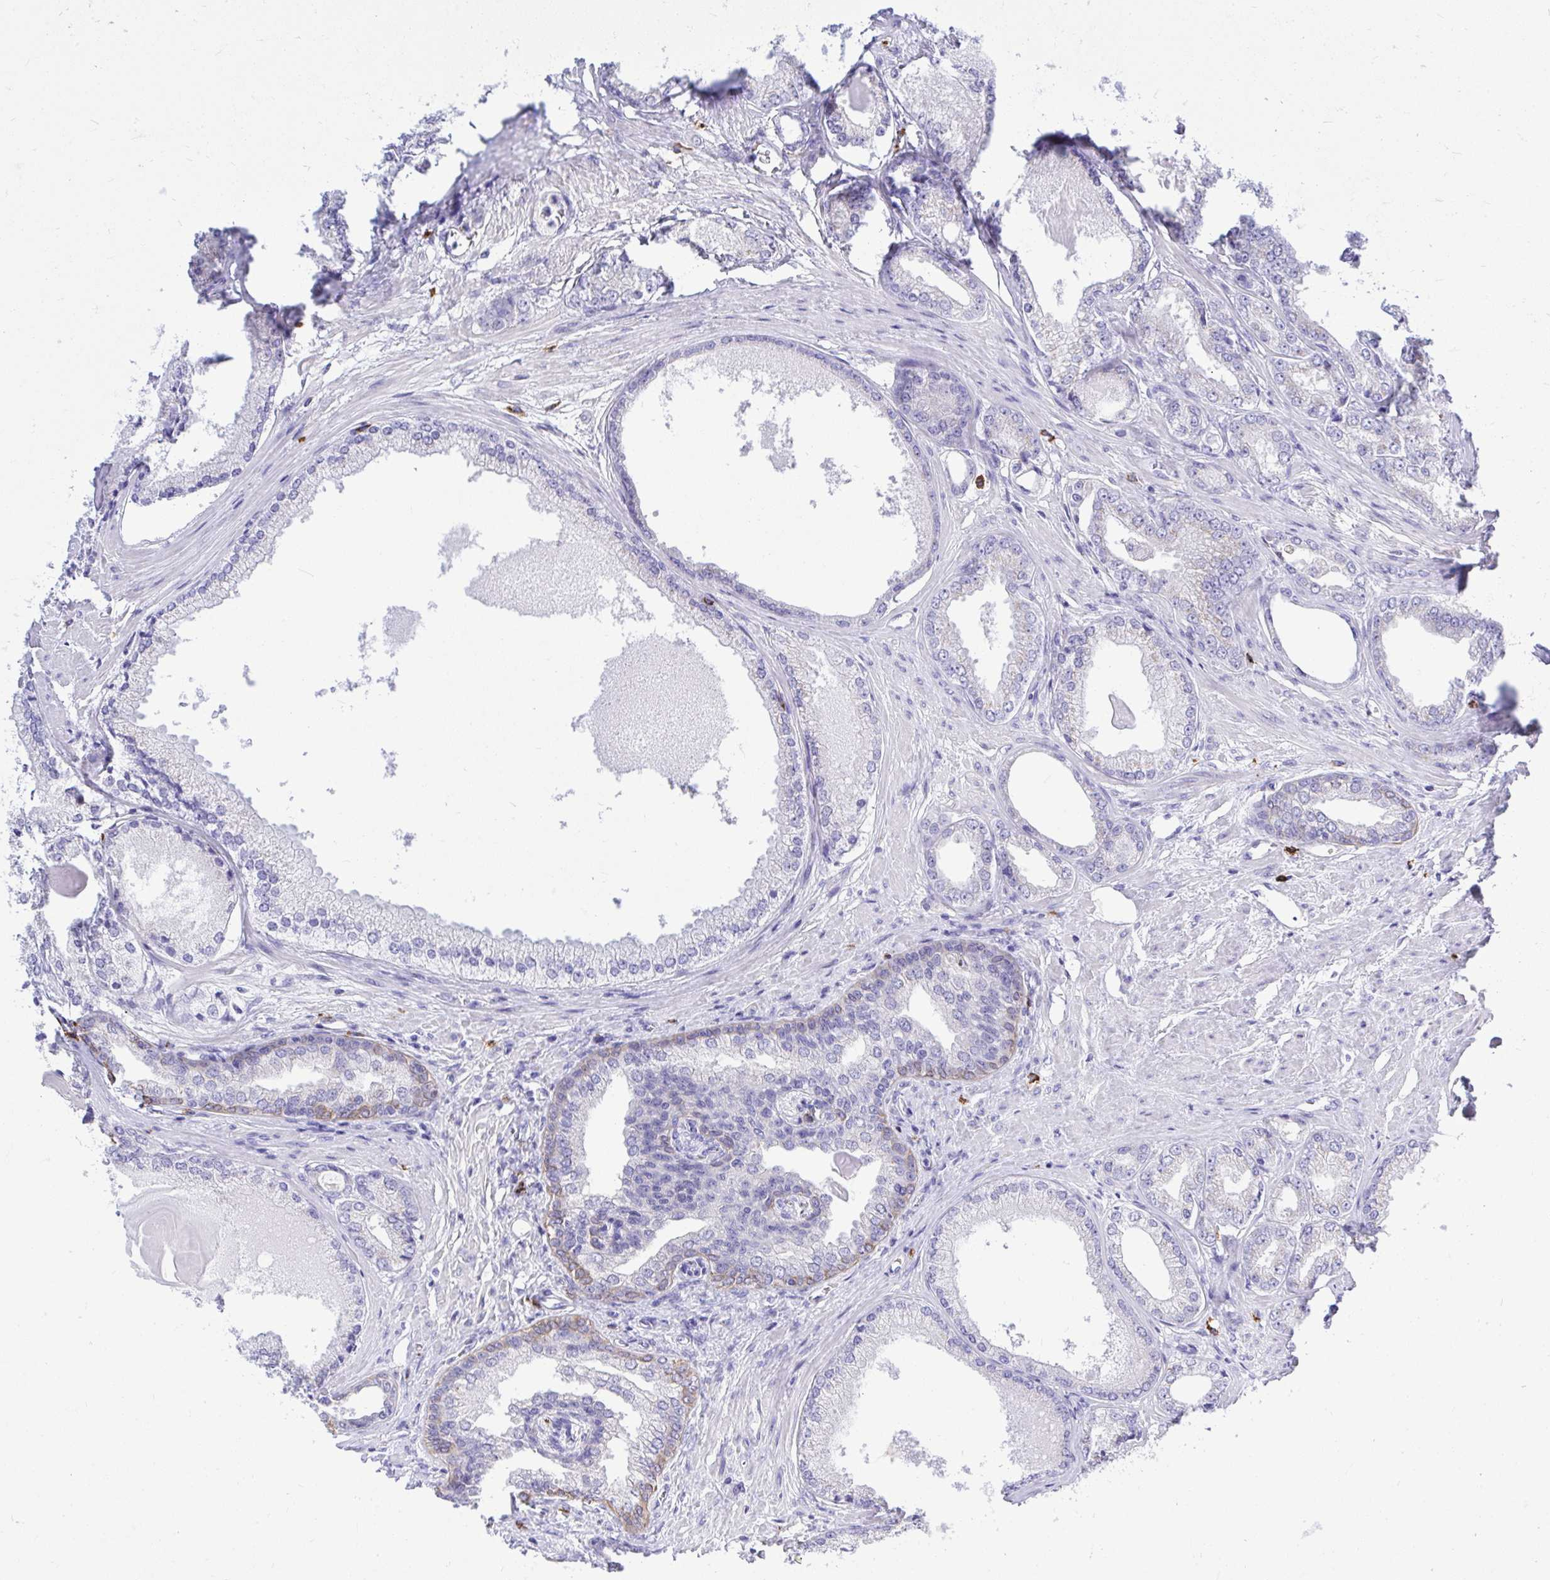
{"staining": {"intensity": "negative", "quantity": "none", "location": "none"}, "tissue": "prostate cancer", "cell_type": "Tumor cells", "image_type": "cancer", "snomed": [{"axis": "morphology", "description": "Adenocarcinoma, NOS"}, {"axis": "morphology", "description": "Adenocarcinoma, Low grade"}, {"axis": "topography", "description": "Prostate"}], "caption": "Prostate cancer was stained to show a protein in brown. There is no significant expression in tumor cells.", "gene": "PSD", "patient": {"sex": "male", "age": 68}}